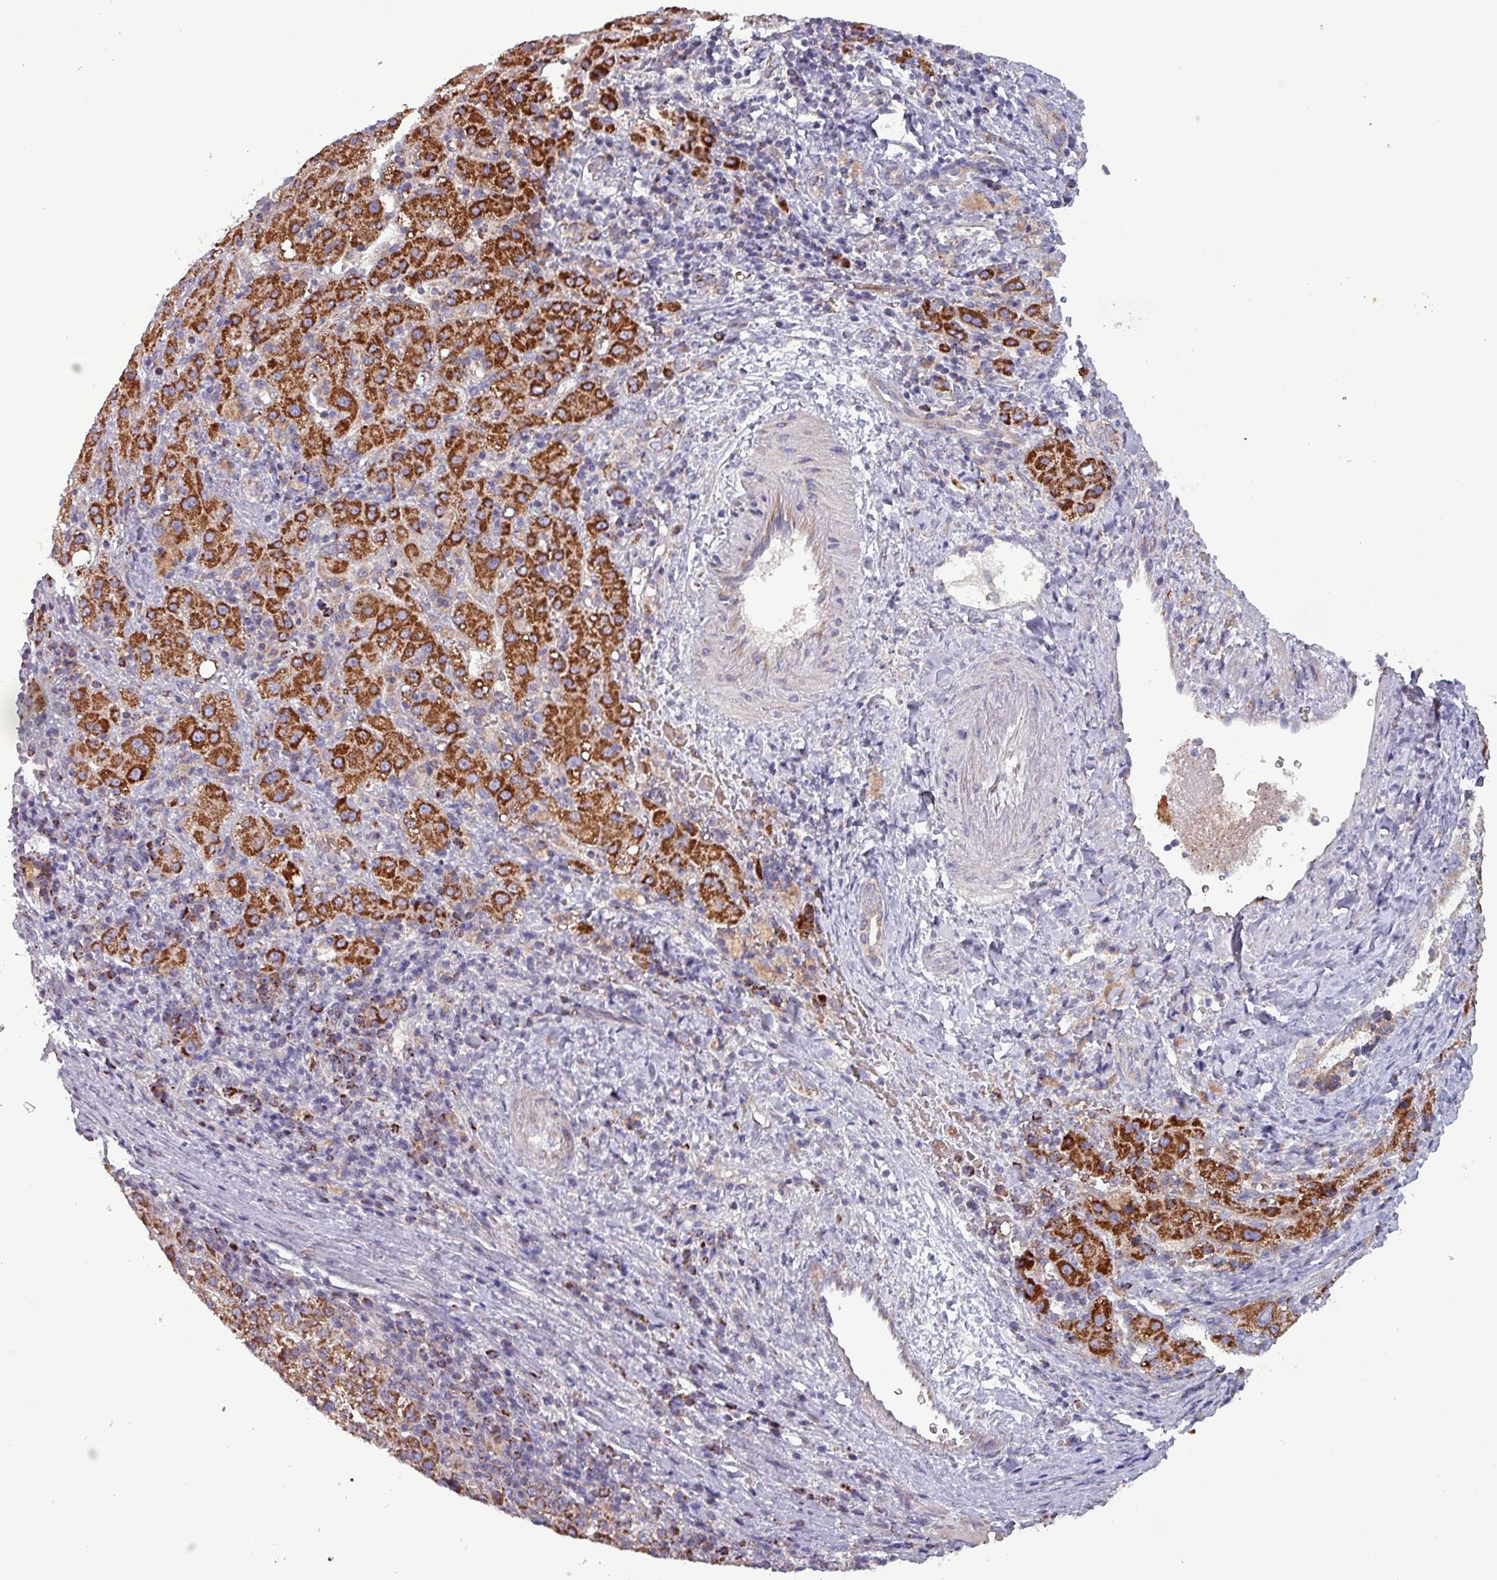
{"staining": {"intensity": "strong", "quantity": ">75%", "location": "cytoplasmic/membranous"}, "tissue": "liver cancer", "cell_type": "Tumor cells", "image_type": "cancer", "snomed": [{"axis": "morphology", "description": "Carcinoma, Hepatocellular, NOS"}, {"axis": "topography", "description": "Liver"}], "caption": "A brown stain labels strong cytoplasmic/membranous positivity of a protein in human liver hepatocellular carcinoma tumor cells. The protein of interest is shown in brown color, while the nuclei are stained blue.", "gene": "ZNF322", "patient": {"sex": "female", "age": 58}}